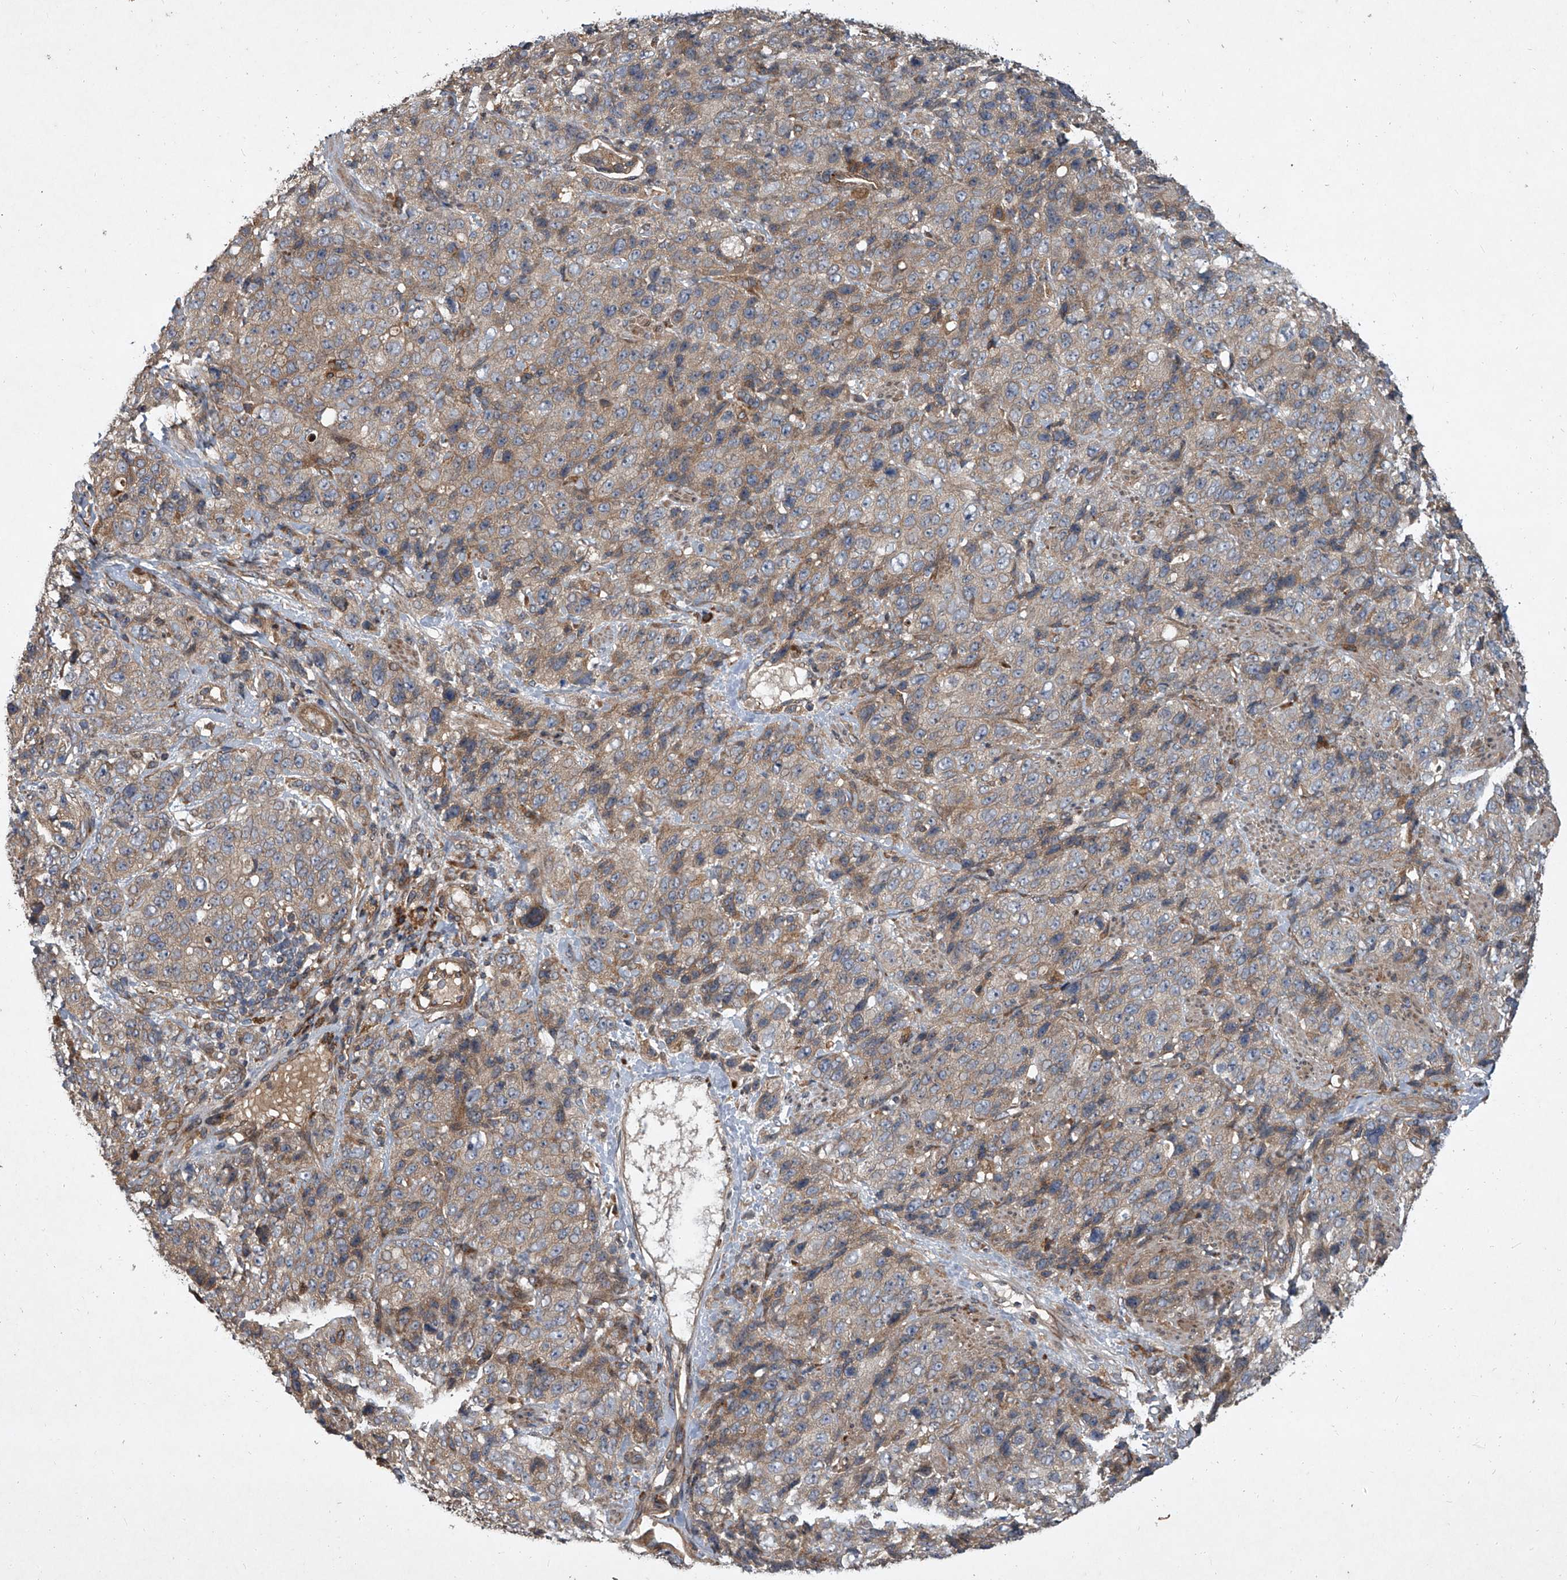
{"staining": {"intensity": "weak", "quantity": ">75%", "location": "cytoplasmic/membranous"}, "tissue": "stomach cancer", "cell_type": "Tumor cells", "image_type": "cancer", "snomed": [{"axis": "morphology", "description": "Adenocarcinoma, NOS"}, {"axis": "topography", "description": "Stomach"}], "caption": "The immunohistochemical stain shows weak cytoplasmic/membranous staining in tumor cells of stomach cancer (adenocarcinoma) tissue. (DAB (3,3'-diaminobenzidine) IHC, brown staining for protein, blue staining for nuclei).", "gene": "EVA1C", "patient": {"sex": "male", "age": 48}}